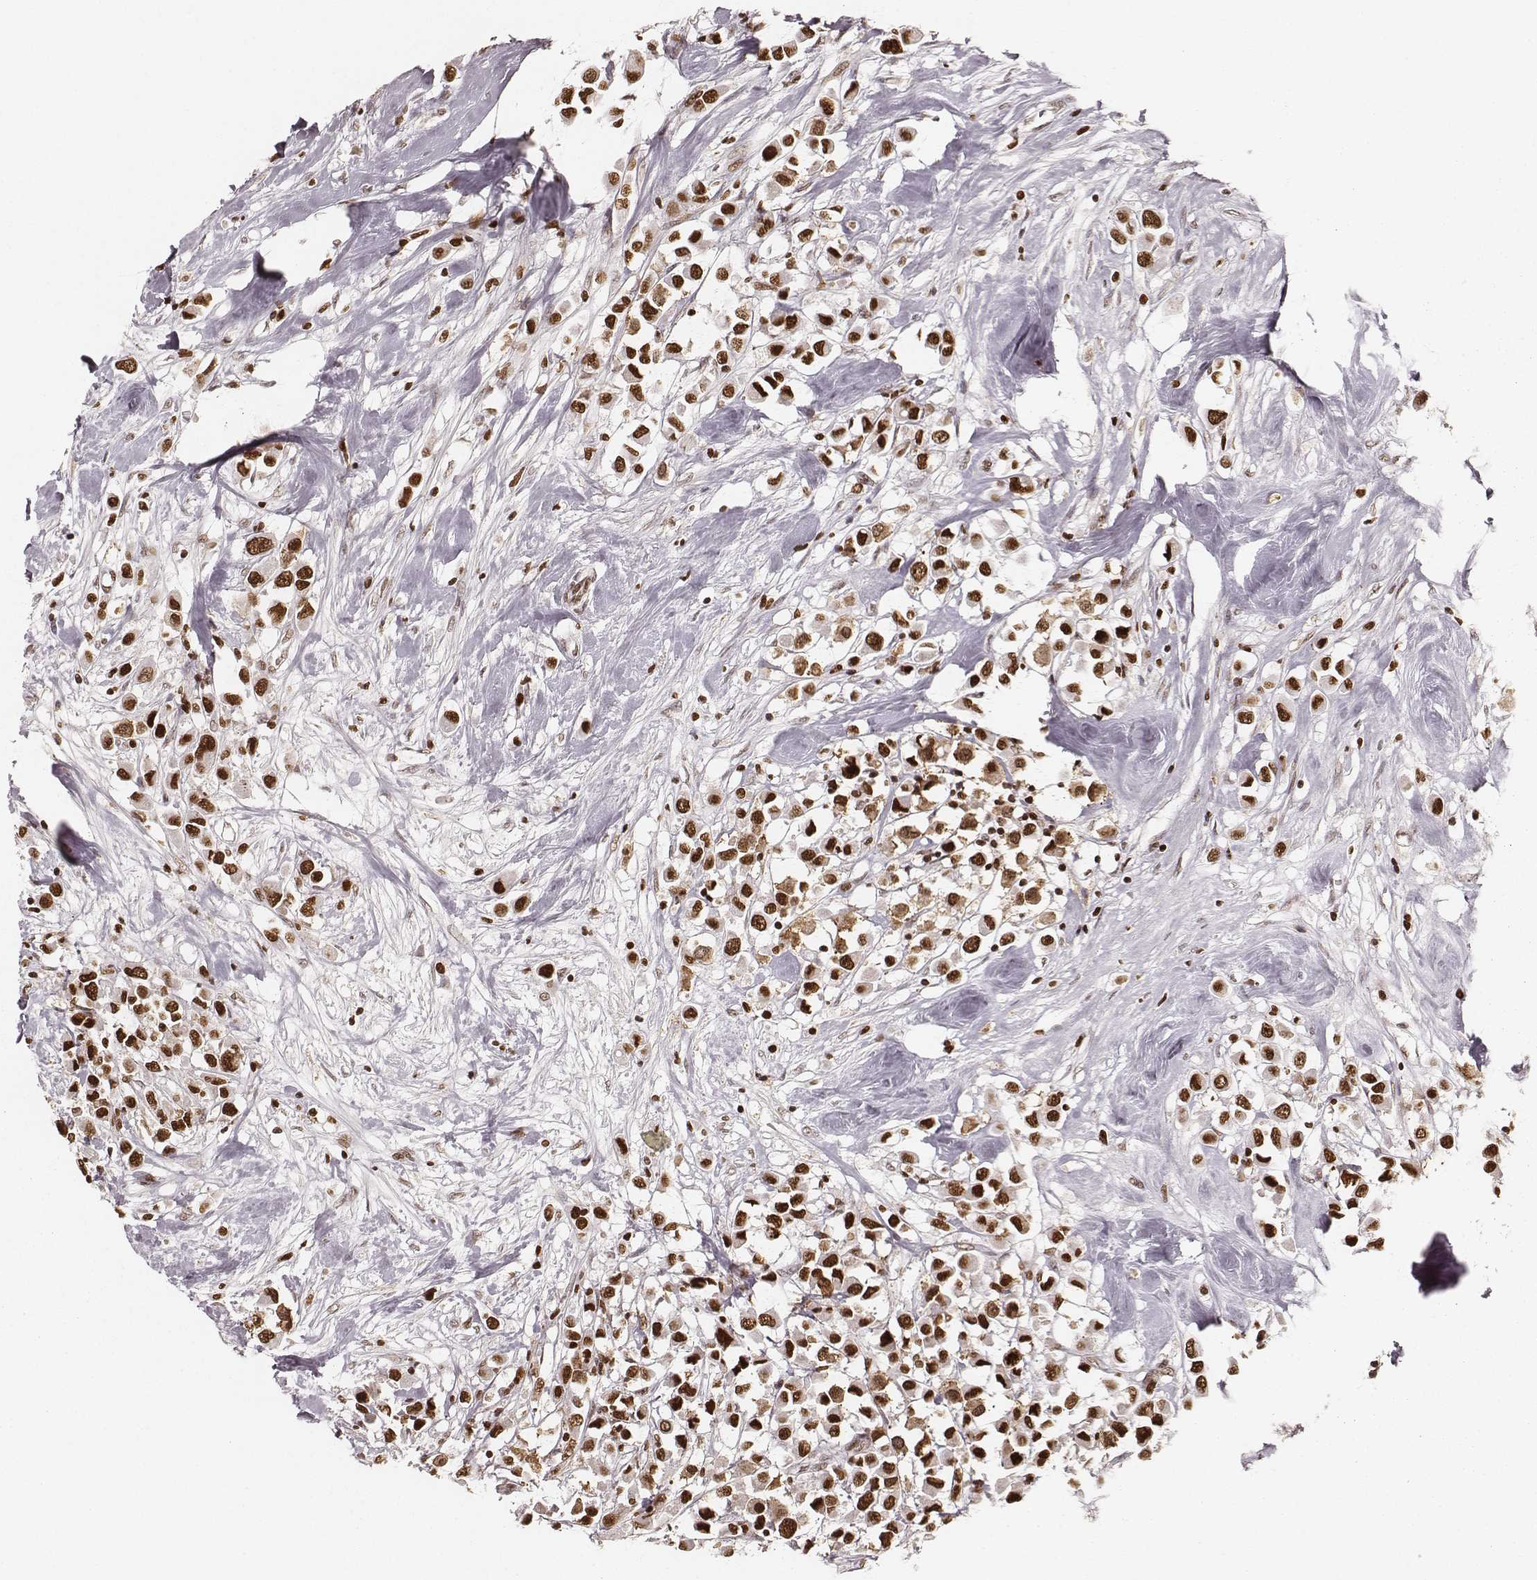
{"staining": {"intensity": "strong", "quantity": ">75%", "location": "nuclear"}, "tissue": "breast cancer", "cell_type": "Tumor cells", "image_type": "cancer", "snomed": [{"axis": "morphology", "description": "Duct carcinoma"}, {"axis": "topography", "description": "Breast"}], "caption": "Immunohistochemistry of breast cancer (invasive ductal carcinoma) displays high levels of strong nuclear expression in approximately >75% of tumor cells. The staining was performed using DAB, with brown indicating positive protein expression. Nuclei are stained blue with hematoxylin.", "gene": "PARP1", "patient": {"sex": "female", "age": 61}}